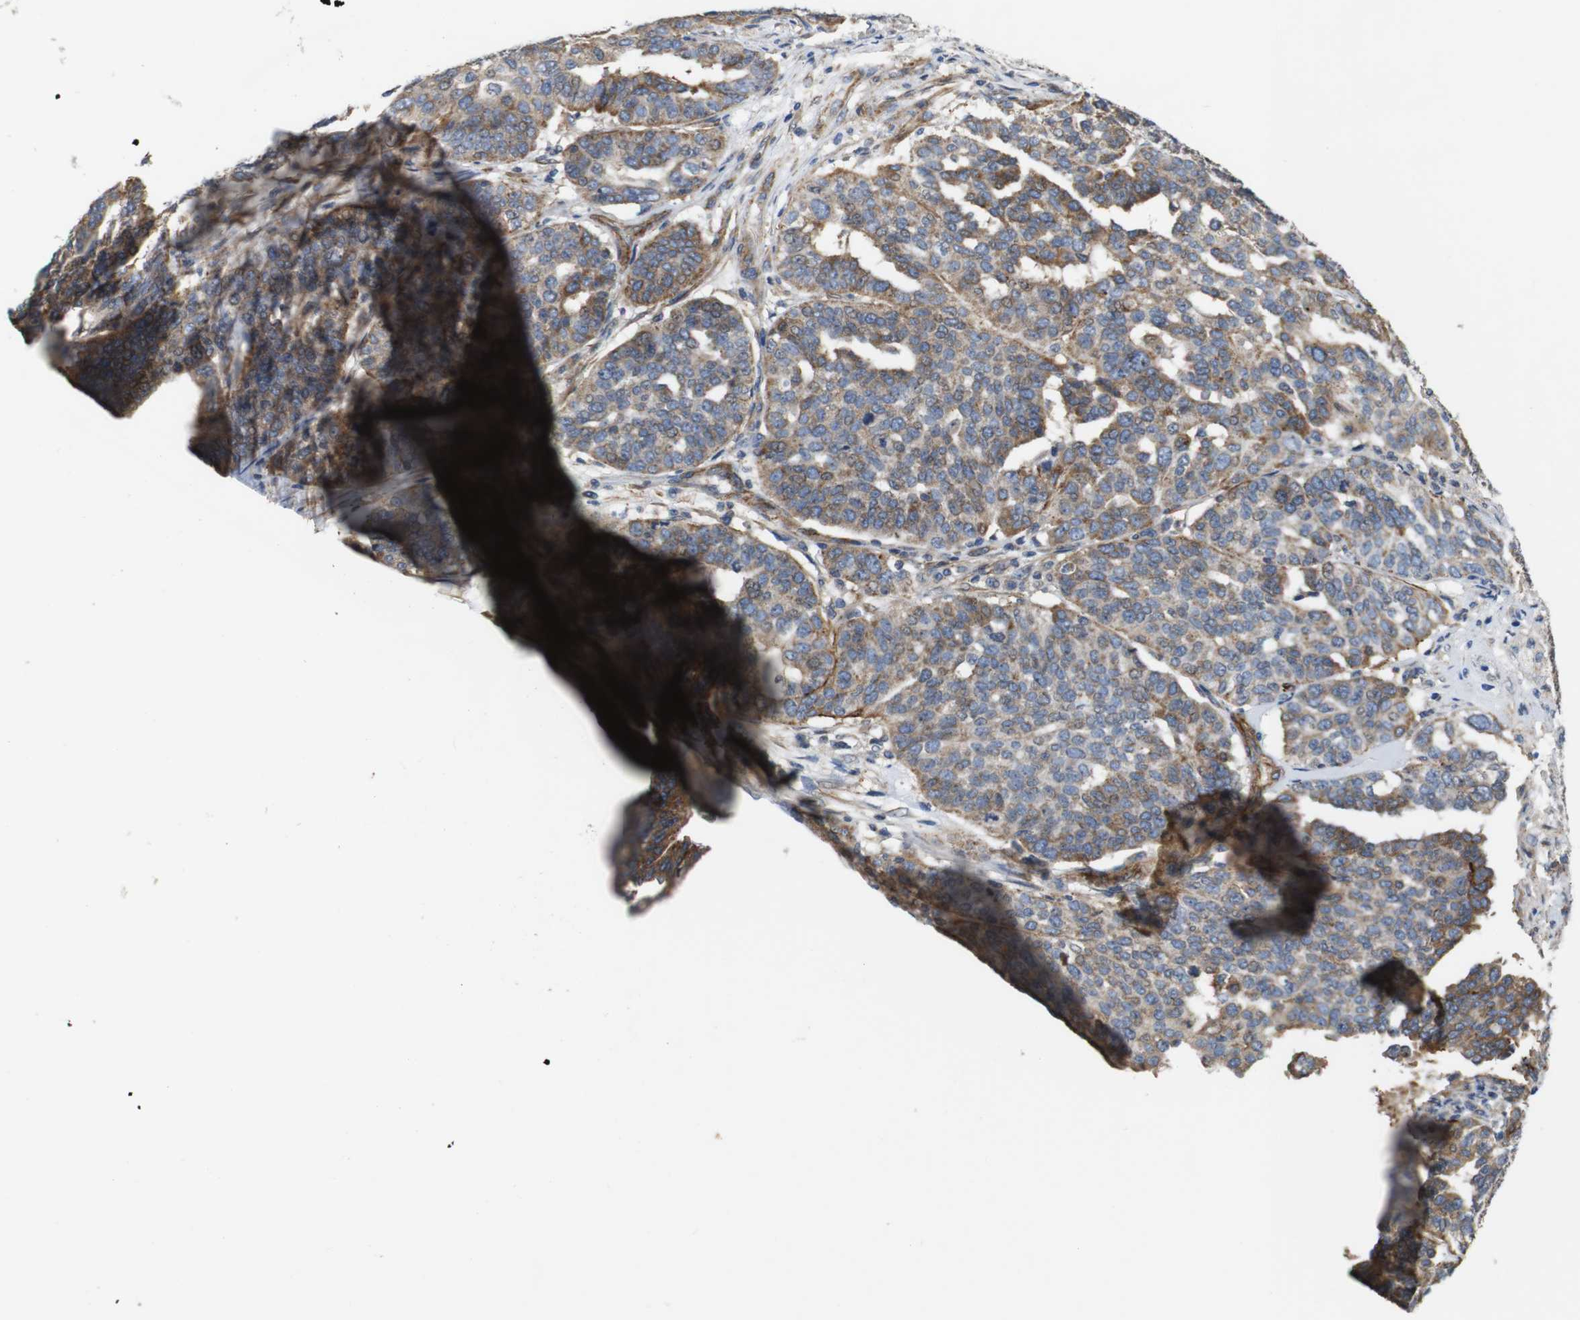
{"staining": {"intensity": "weak", "quantity": ">75%", "location": "cytoplasmic/membranous"}, "tissue": "ovarian cancer", "cell_type": "Tumor cells", "image_type": "cancer", "snomed": [{"axis": "morphology", "description": "Cystadenocarcinoma, serous, NOS"}, {"axis": "topography", "description": "Ovary"}], "caption": "Serous cystadenocarcinoma (ovarian) tissue reveals weak cytoplasmic/membranous expression in about >75% of tumor cells, visualized by immunohistochemistry.", "gene": "GGT7", "patient": {"sex": "female", "age": 59}}